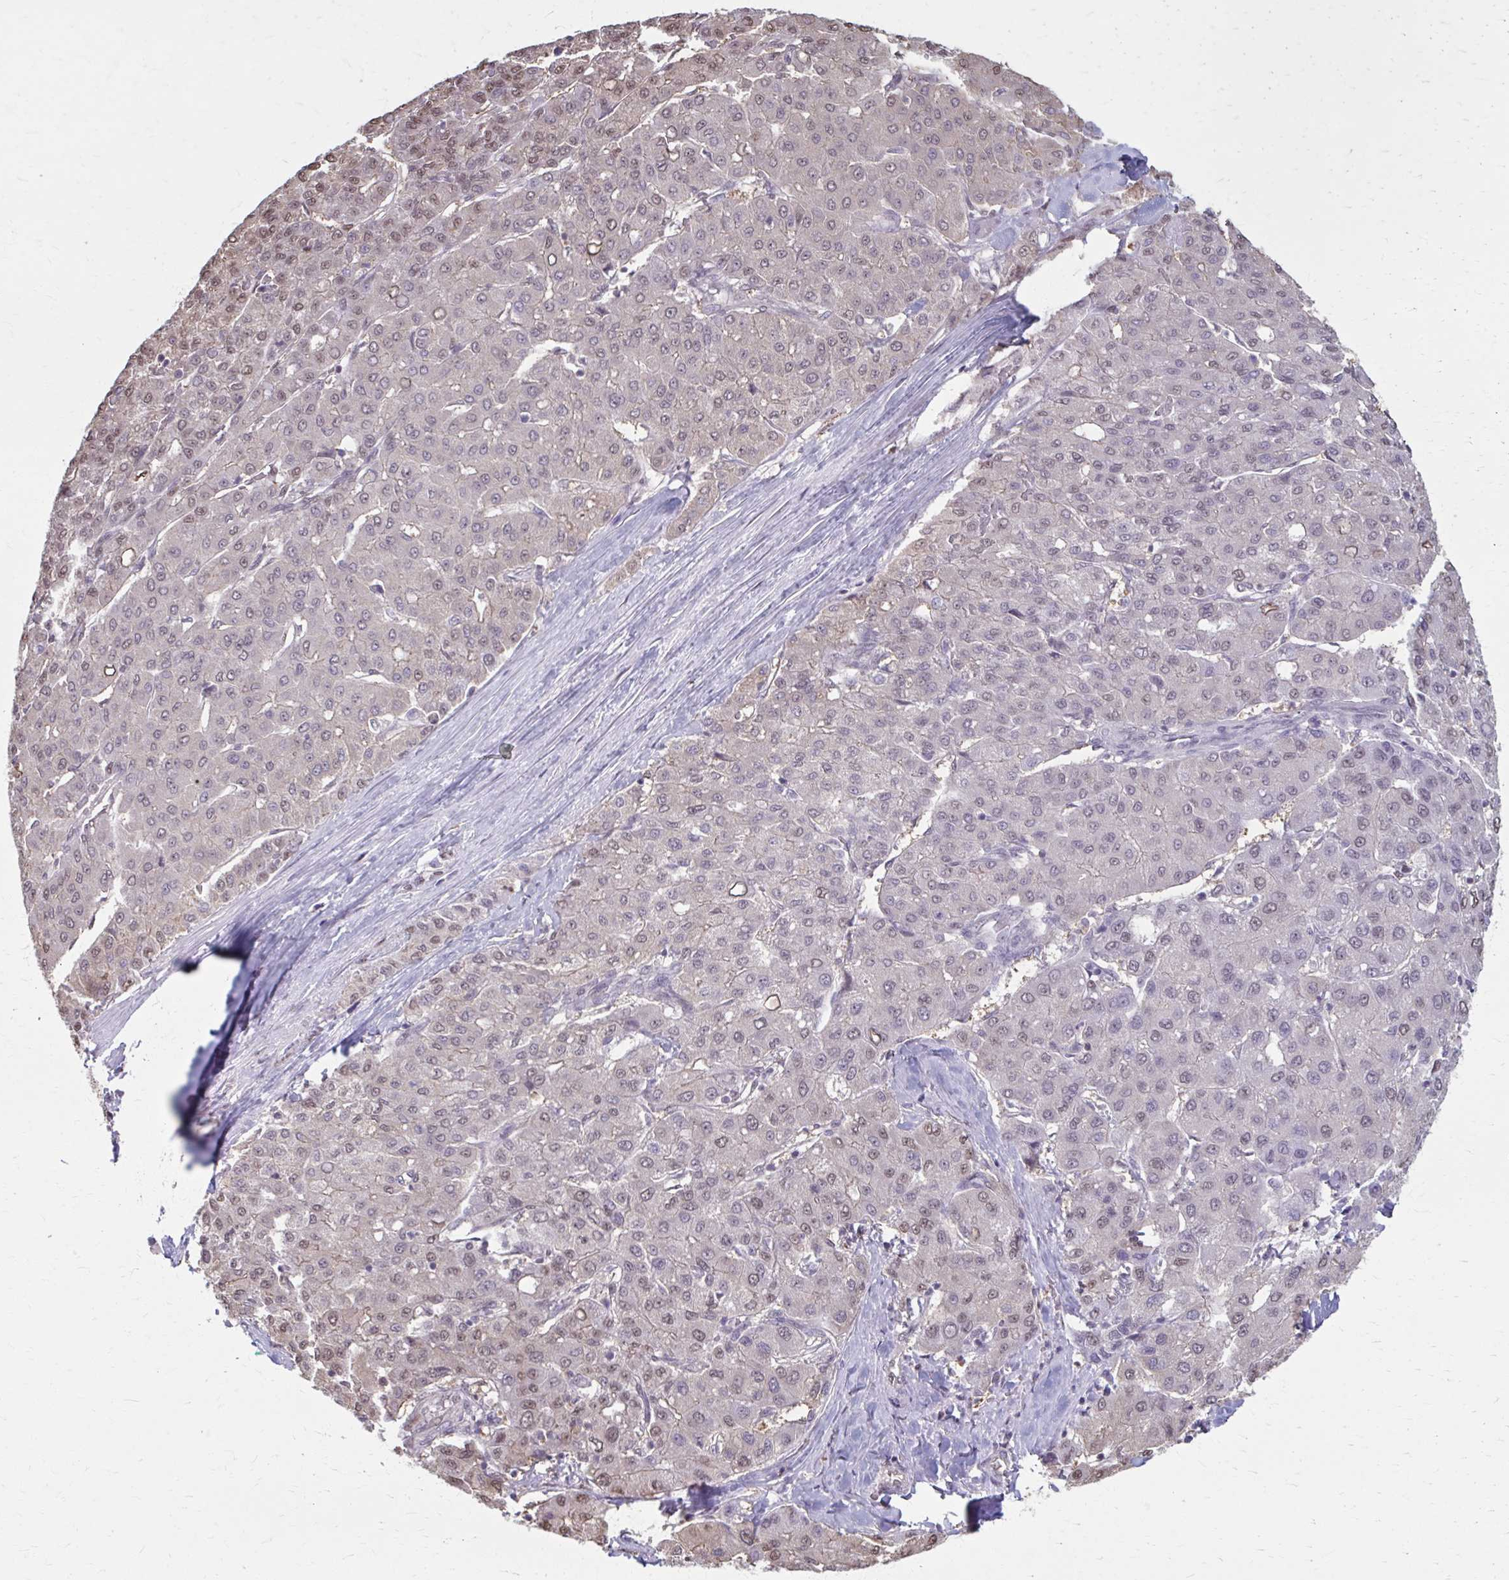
{"staining": {"intensity": "weak", "quantity": "25%-75%", "location": "nuclear"}, "tissue": "liver cancer", "cell_type": "Tumor cells", "image_type": "cancer", "snomed": [{"axis": "morphology", "description": "Carcinoma, Hepatocellular, NOS"}, {"axis": "topography", "description": "Liver"}], "caption": "Protein expression analysis of liver cancer displays weak nuclear staining in about 25%-75% of tumor cells. (DAB (3,3'-diaminobenzidine) IHC, brown staining for protein, blue staining for nuclei).", "gene": "ING4", "patient": {"sex": "male", "age": 65}}